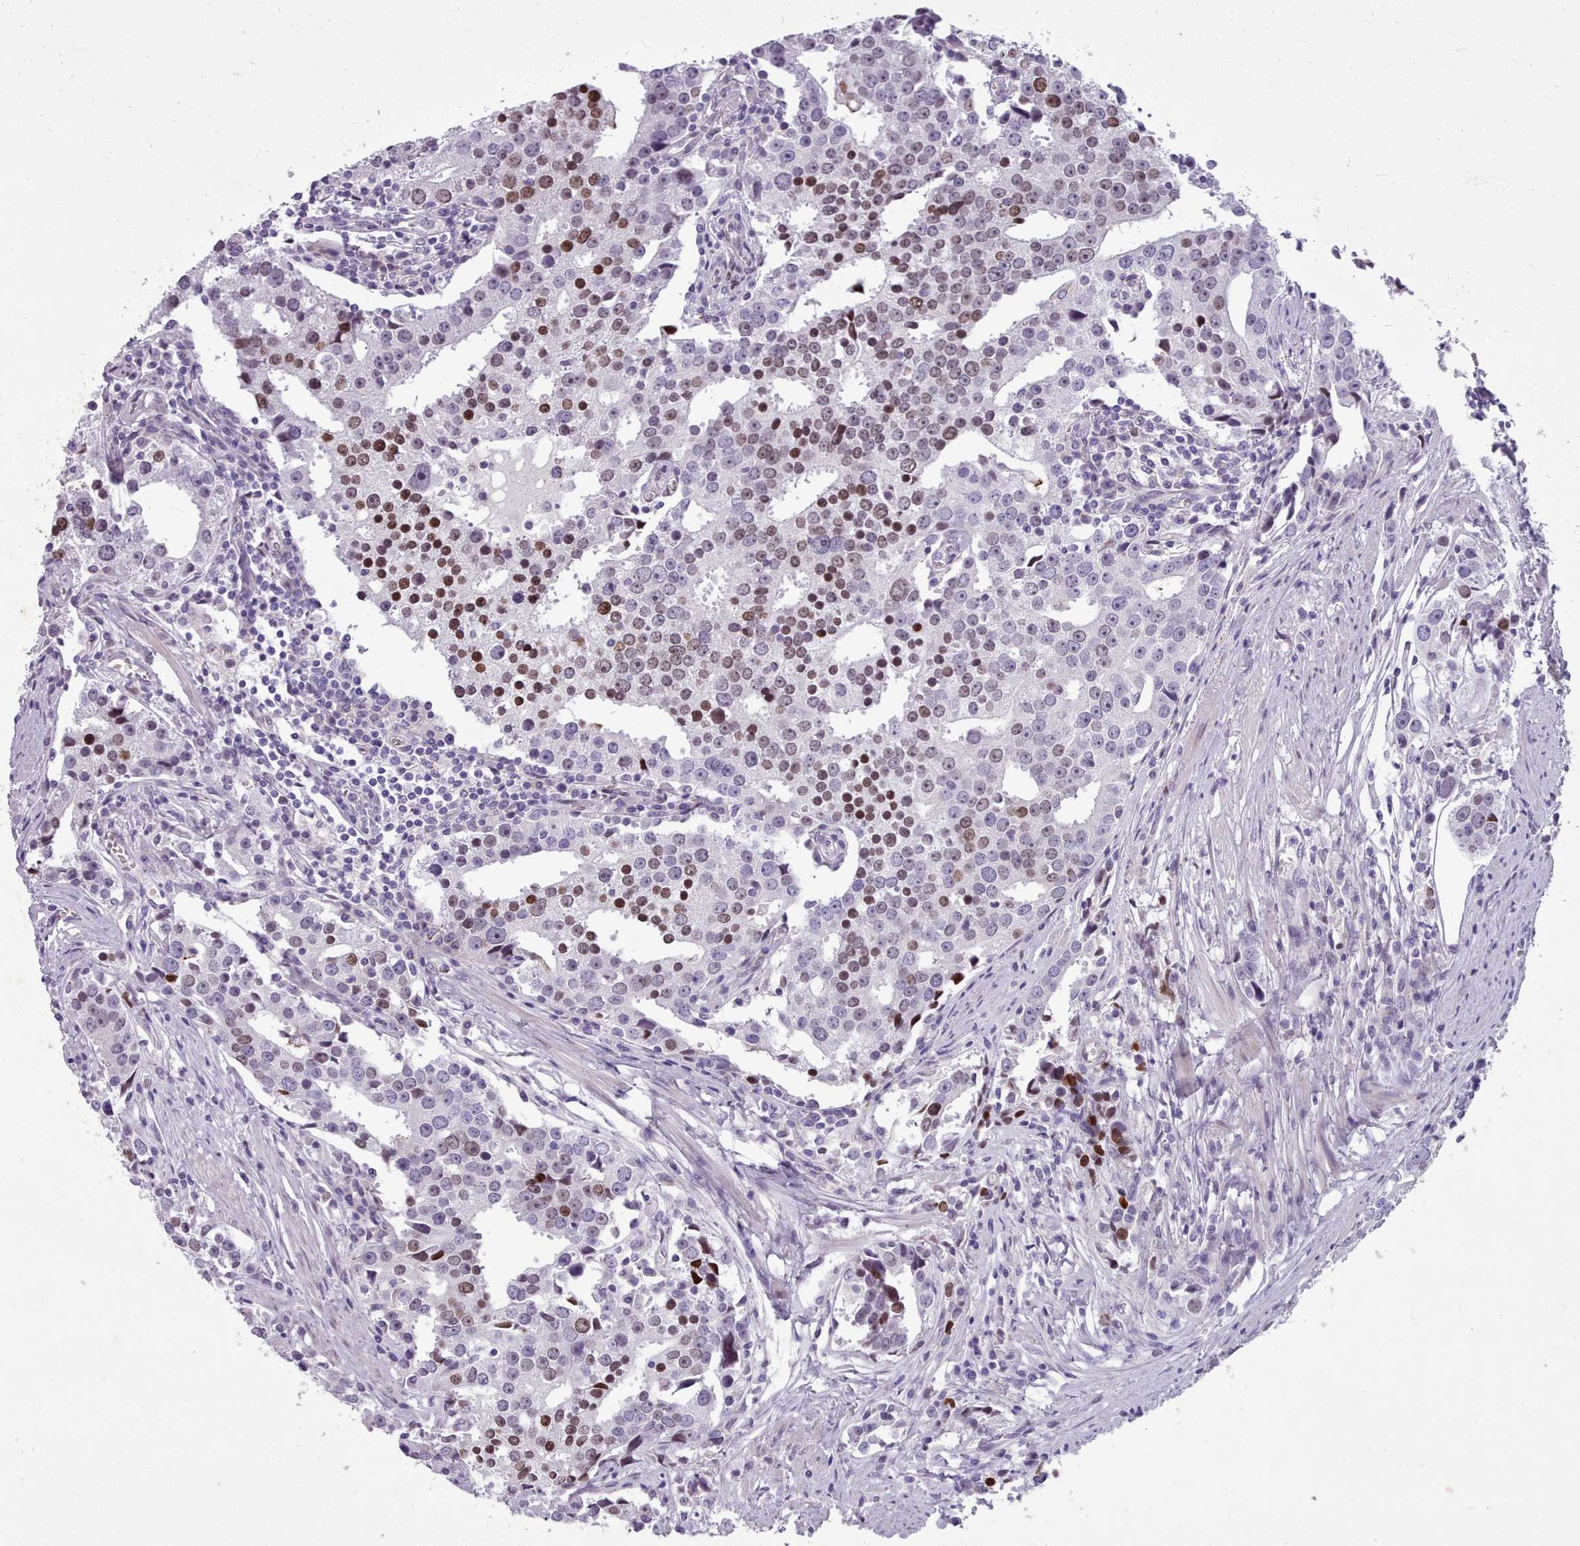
{"staining": {"intensity": "moderate", "quantity": "<25%", "location": "nuclear"}, "tissue": "prostate cancer", "cell_type": "Tumor cells", "image_type": "cancer", "snomed": [{"axis": "morphology", "description": "Adenocarcinoma, High grade"}, {"axis": "topography", "description": "Prostate"}], "caption": "High-power microscopy captured an immunohistochemistry (IHC) photomicrograph of prostate cancer (high-grade adenocarcinoma), revealing moderate nuclear positivity in approximately <25% of tumor cells.", "gene": "KCNT2", "patient": {"sex": "male", "age": 71}}